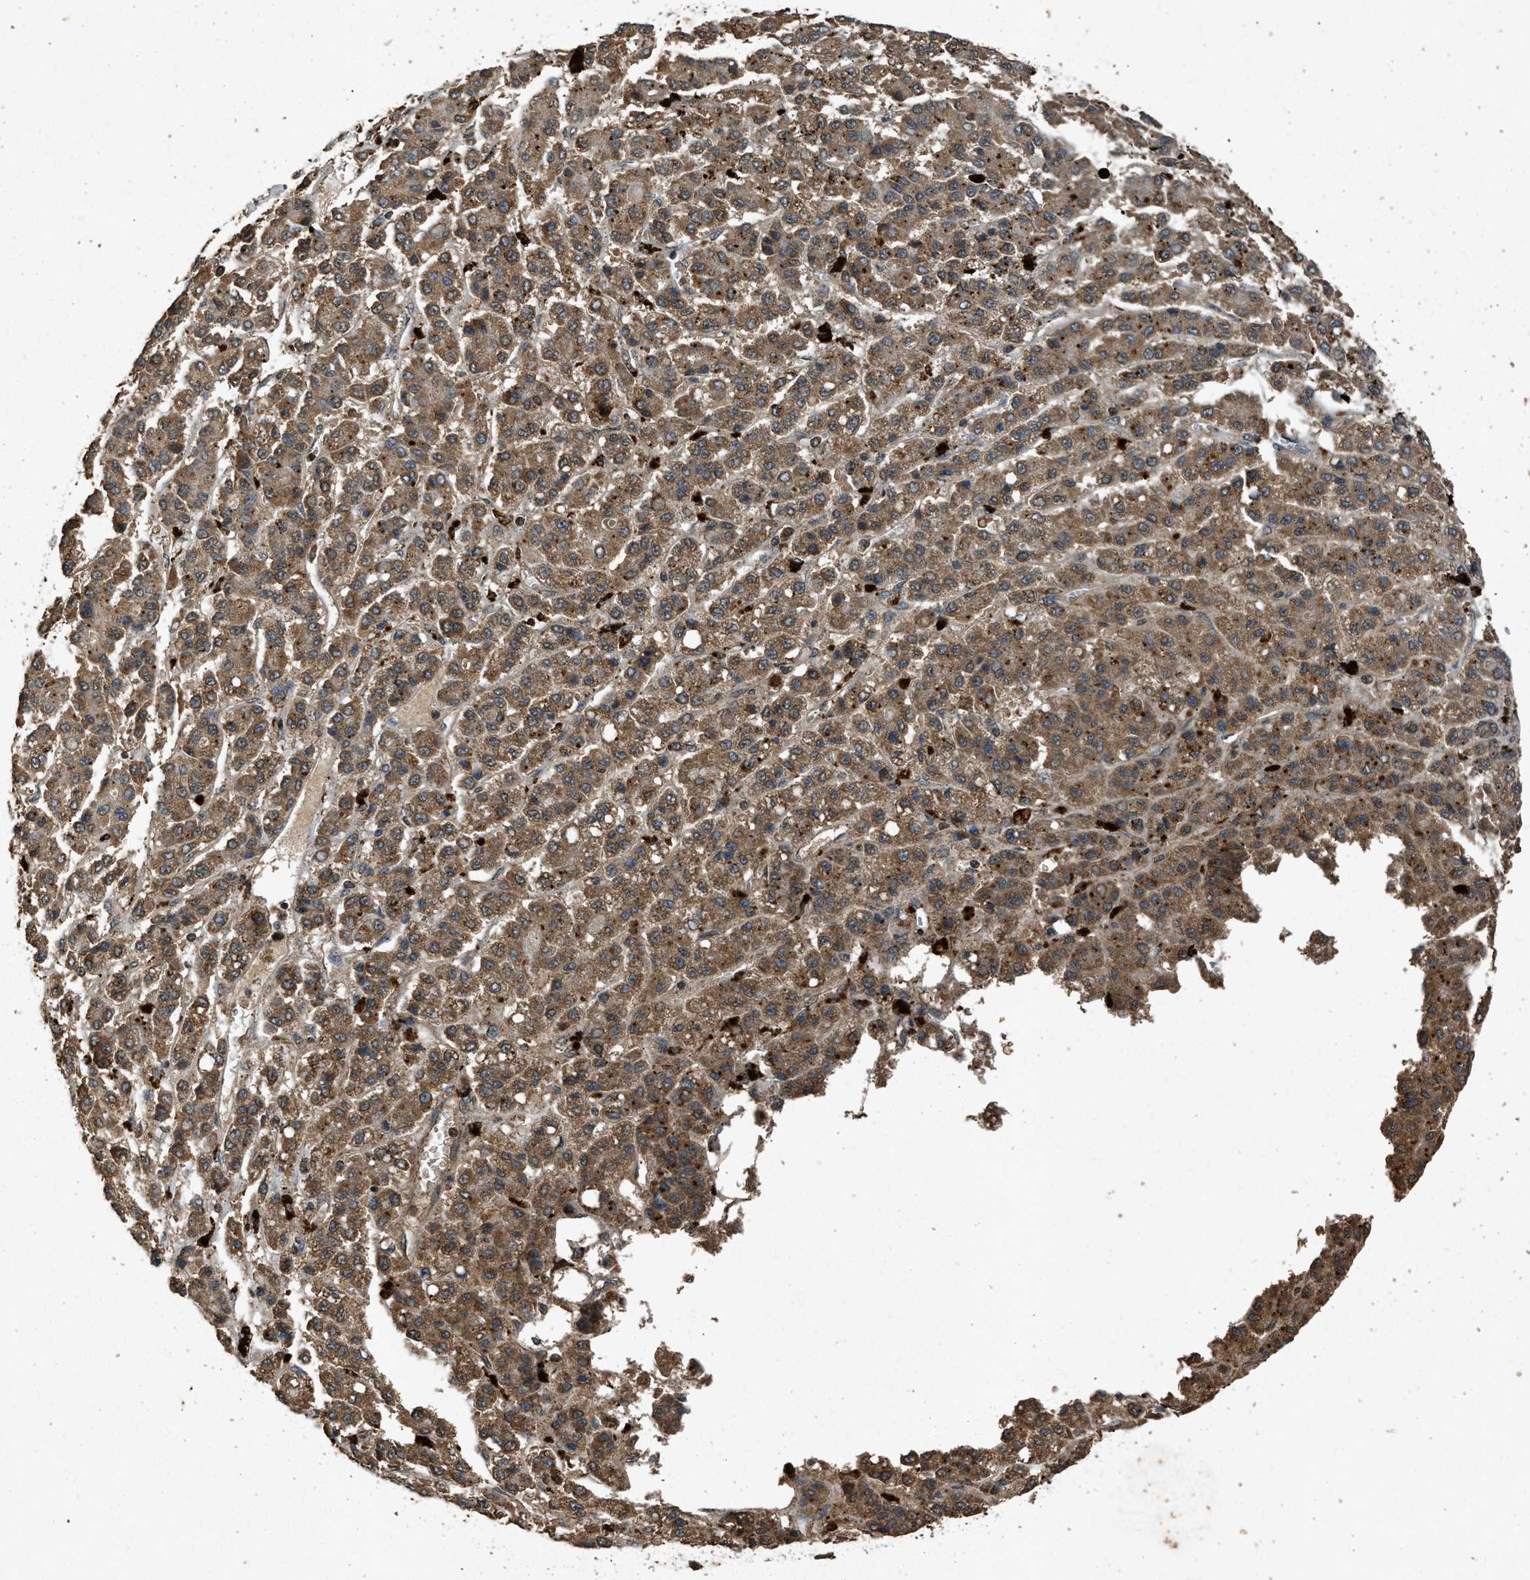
{"staining": {"intensity": "moderate", "quantity": ">75%", "location": "cytoplasmic/membranous"}, "tissue": "liver cancer", "cell_type": "Tumor cells", "image_type": "cancer", "snomed": [{"axis": "morphology", "description": "Carcinoma, Hepatocellular, NOS"}, {"axis": "topography", "description": "Liver"}], "caption": "DAB (3,3'-diaminobenzidine) immunohistochemical staining of human liver cancer demonstrates moderate cytoplasmic/membranous protein positivity in about >75% of tumor cells. (DAB IHC, brown staining for protein, blue staining for nuclei).", "gene": "OAS1", "patient": {"sex": "male", "age": 70}}